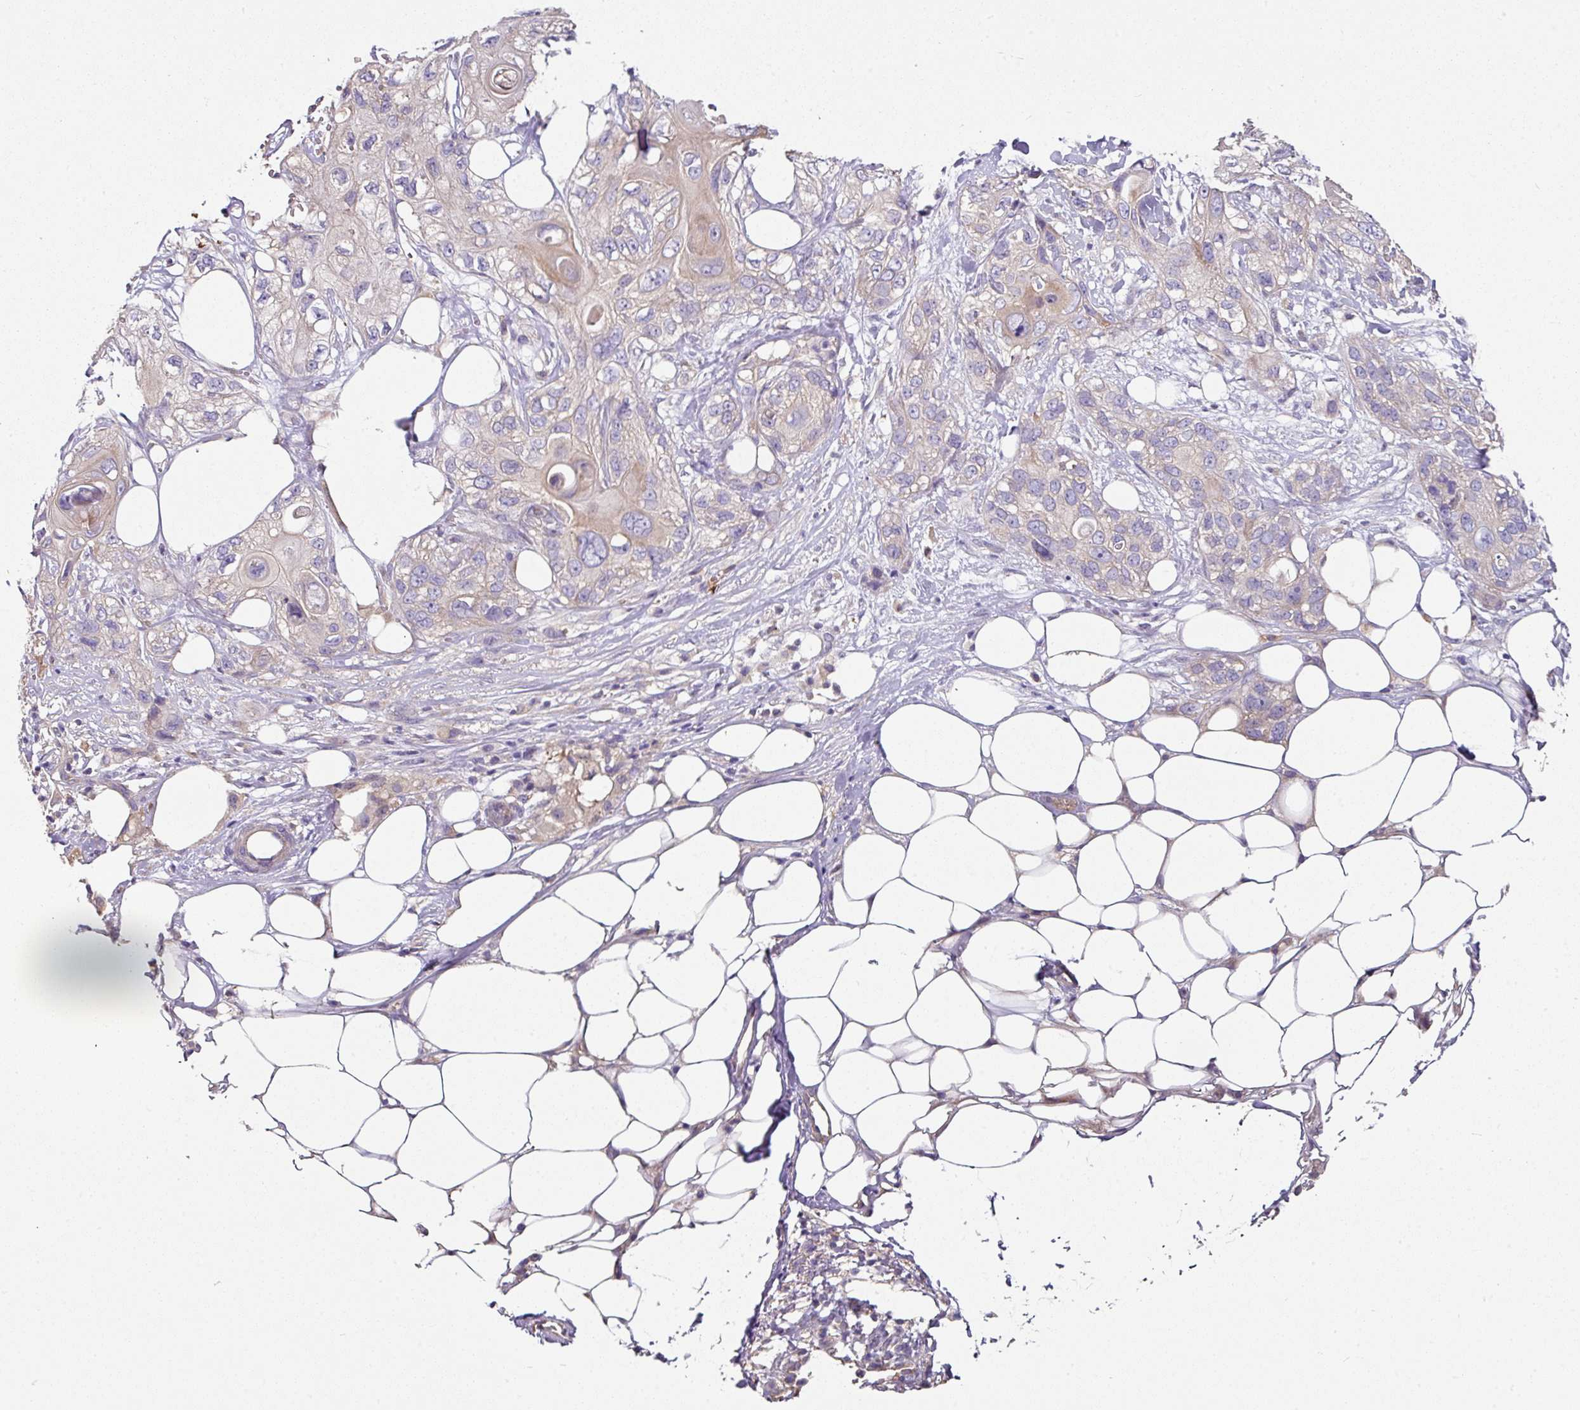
{"staining": {"intensity": "weak", "quantity": "<25%", "location": "cytoplasmic/membranous"}, "tissue": "skin cancer", "cell_type": "Tumor cells", "image_type": "cancer", "snomed": [{"axis": "morphology", "description": "Normal tissue, NOS"}, {"axis": "morphology", "description": "Squamous cell carcinoma, NOS"}, {"axis": "topography", "description": "Skin"}], "caption": "Immunohistochemical staining of skin cancer (squamous cell carcinoma) reveals no significant positivity in tumor cells. (DAB immunohistochemistry visualized using brightfield microscopy, high magnification).", "gene": "C4orf48", "patient": {"sex": "male", "age": 72}}